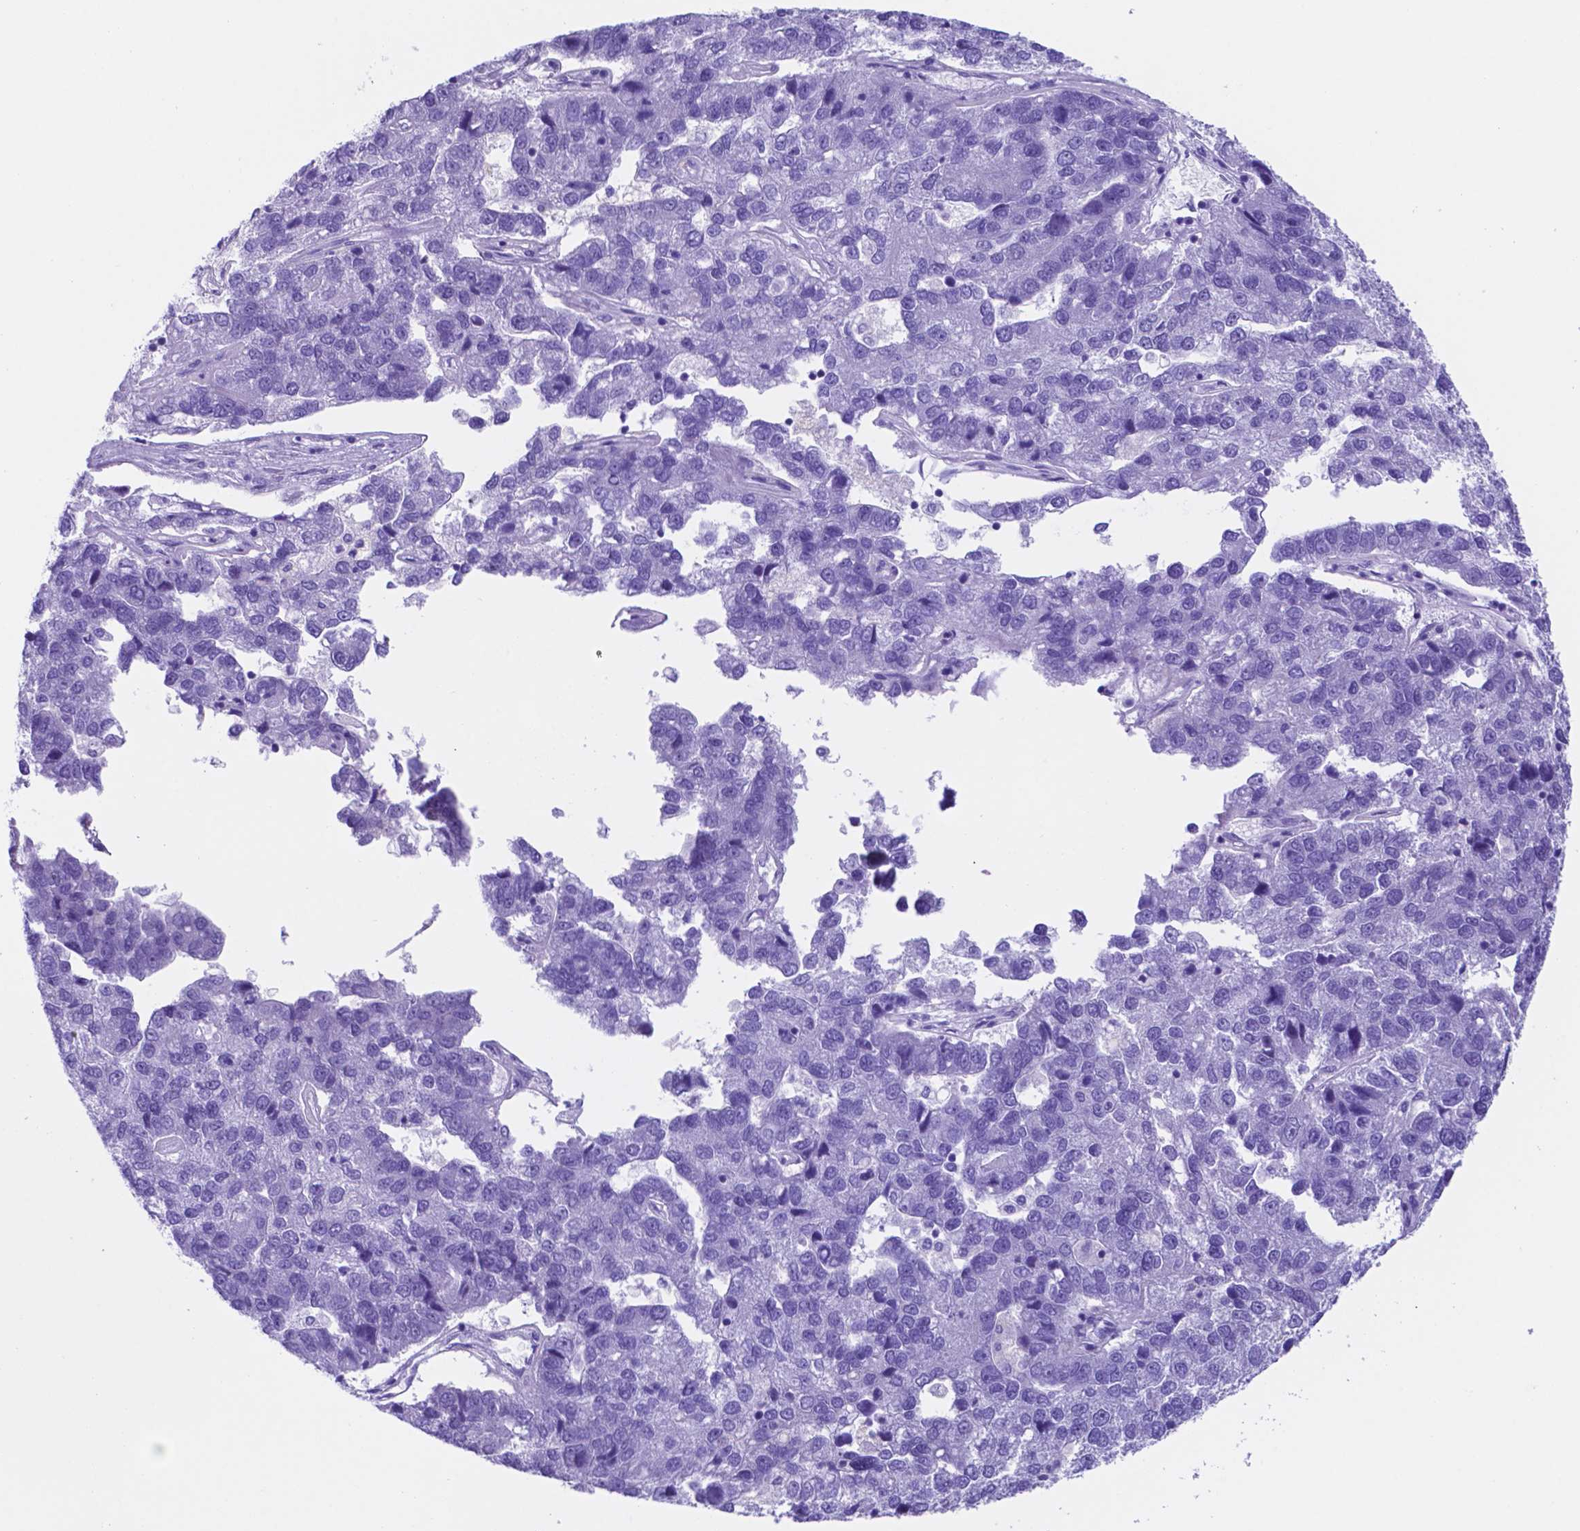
{"staining": {"intensity": "negative", "quantity": "none", "location": "none"}, "tissue": "pancreatic cancer", "cell_type": "Tumor cells", "image_type": "cancer", "snomed": [{"axis": "morphology", "description": "Adenocarcinoma, NOS"}, {"axis": "topography", "description": "Pancreas"}], "caption": "The immunohistochemistry (IHC) histopathology image has no significant positivity in tumor cells of pancreatic cancer (adenocarcinoma) tissue.", "gene": "DNAAF8", "patient": {"sex": "female", "age": 61}}